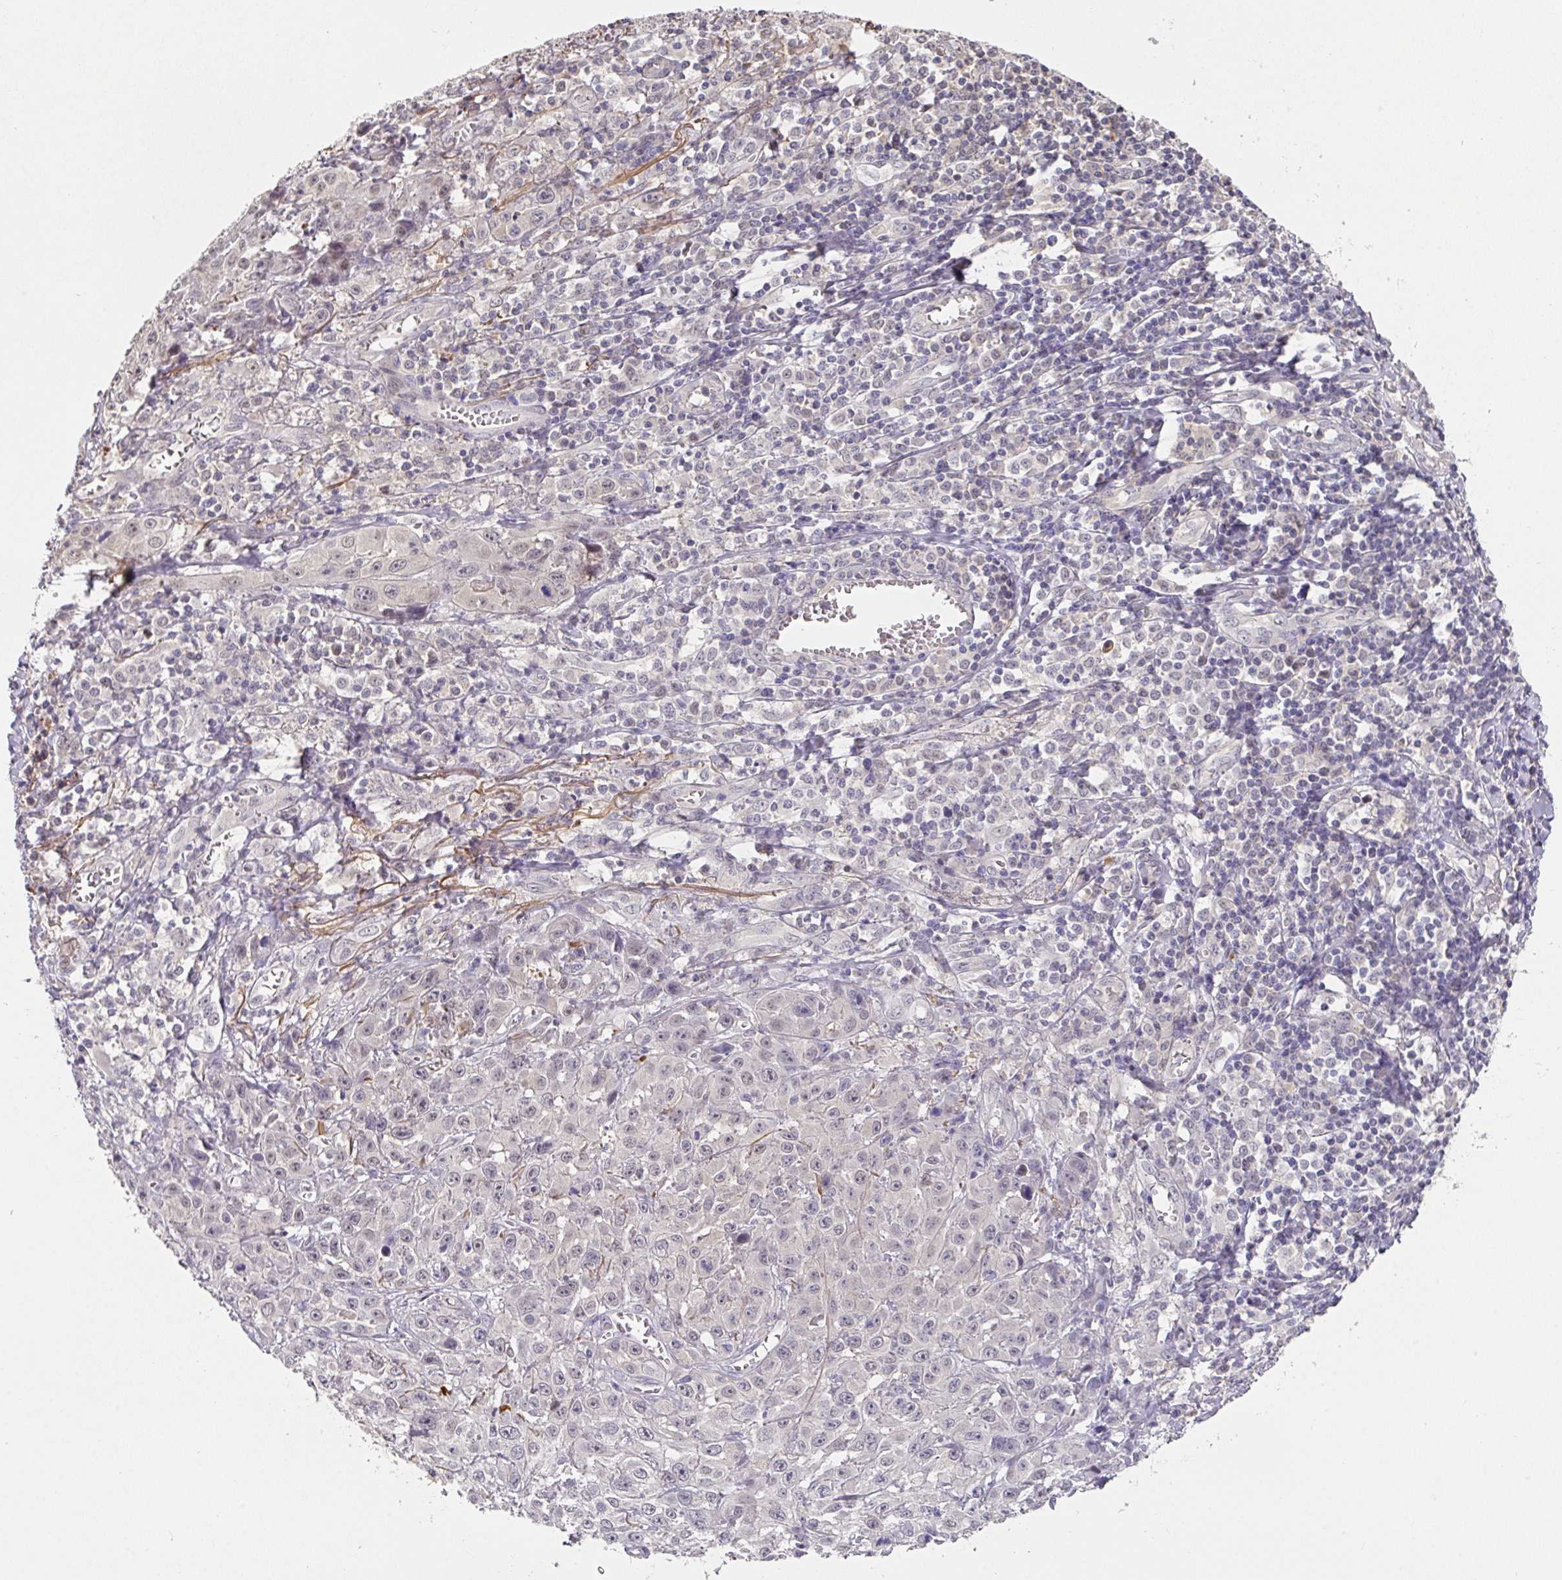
{"staining": {"intensity": "weak", "quantity": "<25%", "location": "nuclear"}, "tissue": "skin cancer", "cell_type": "Tumor cells", "image_type": "cancer", "snomed": [{"axis": "morphology", "description": "Squamous cell carcinoma, NOS"}, {"axis": "topography", "description": "Skin"}, {"axis": "topography", "description": "Vulva"}], "caption": "This is a image of immunohistochemistry (IHC) staining of skin cancer (squamous cell carcinoma), which shows no positivity in tumor cells.", "gene": "FOXN4", "patient": {"sex": "female", "age": 71}}